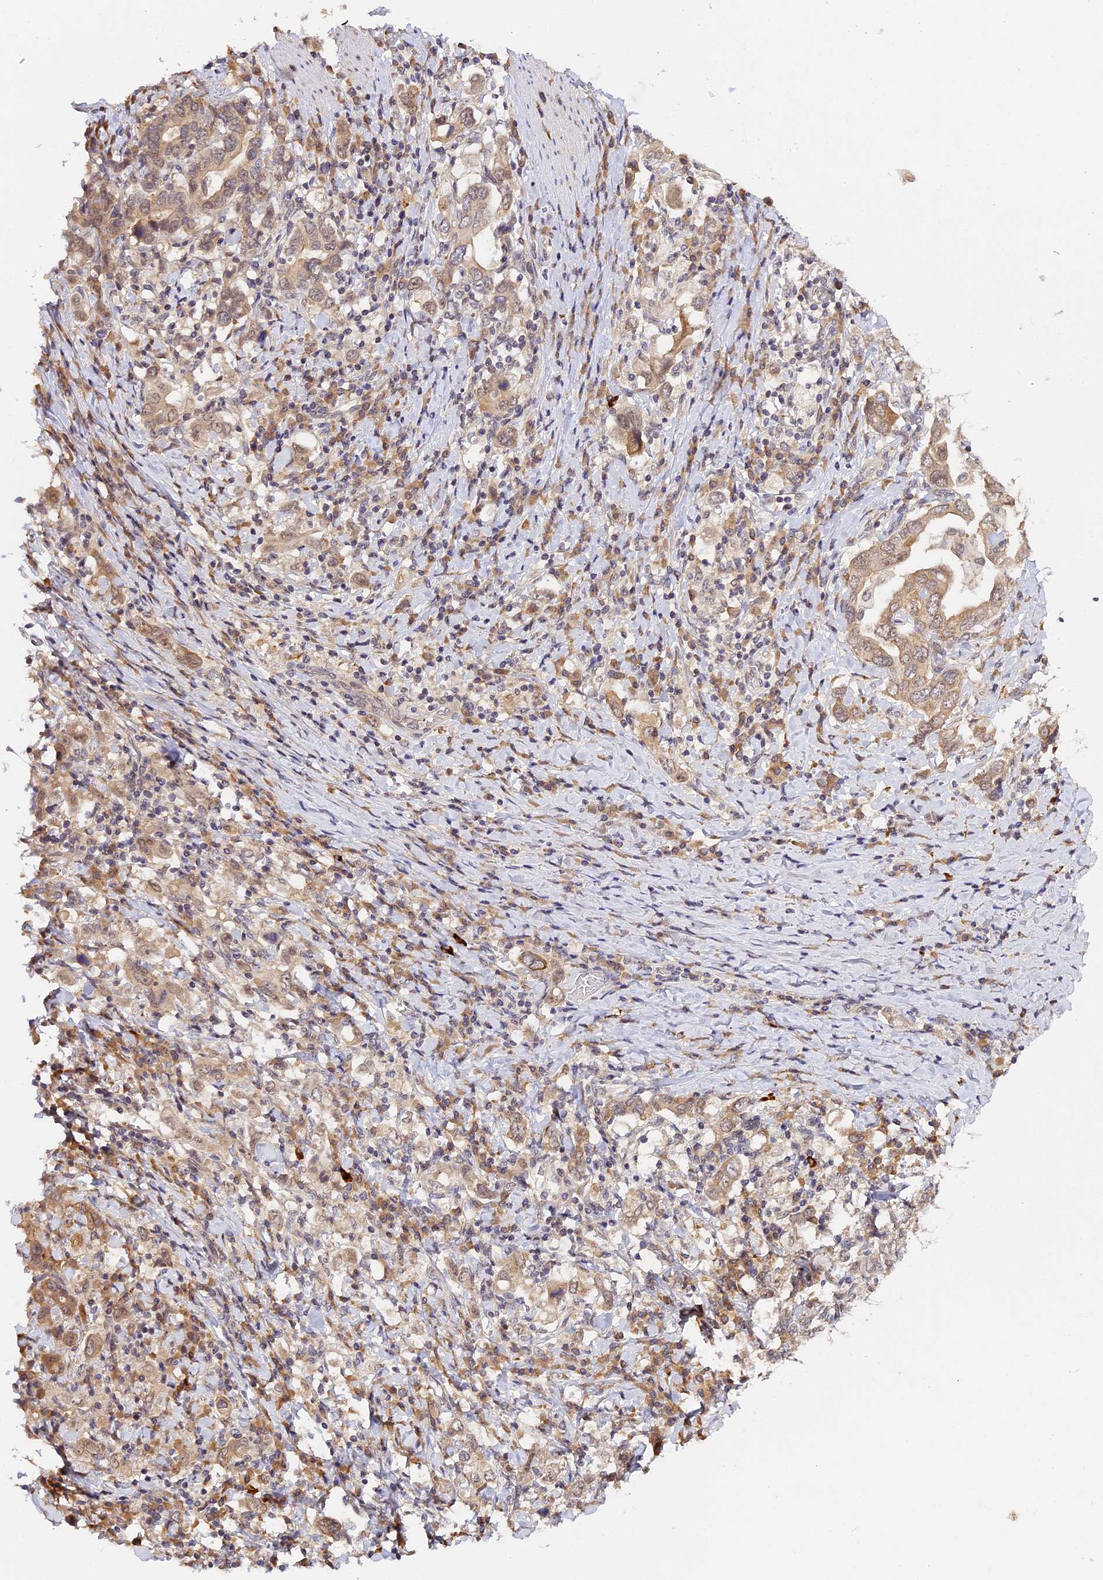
{"staining": {"intensity": "weak", "quantity": "25%-75%", "location": "cytoplasmic/membranous"}, "tissue": "stomach cancer", "cell_type": "Tumor cells", "image_type": "cancer", "snomed": [{"axis": "morphology", "description": "Adenocarcinoma, NOS"}, {"axis": "topography", "description": "Stomach, upper"}, {"axis": "topography", "description": "Stomach"}], "caption": "This is an image of immunohistochemistry staining of stomach cancer (adenocarcinoma), which shows weak expression in the cytoplasmic/membranous of tumor cells.", "gene": "IMPACT", "patient": {"sex": "male", "age": 62}}